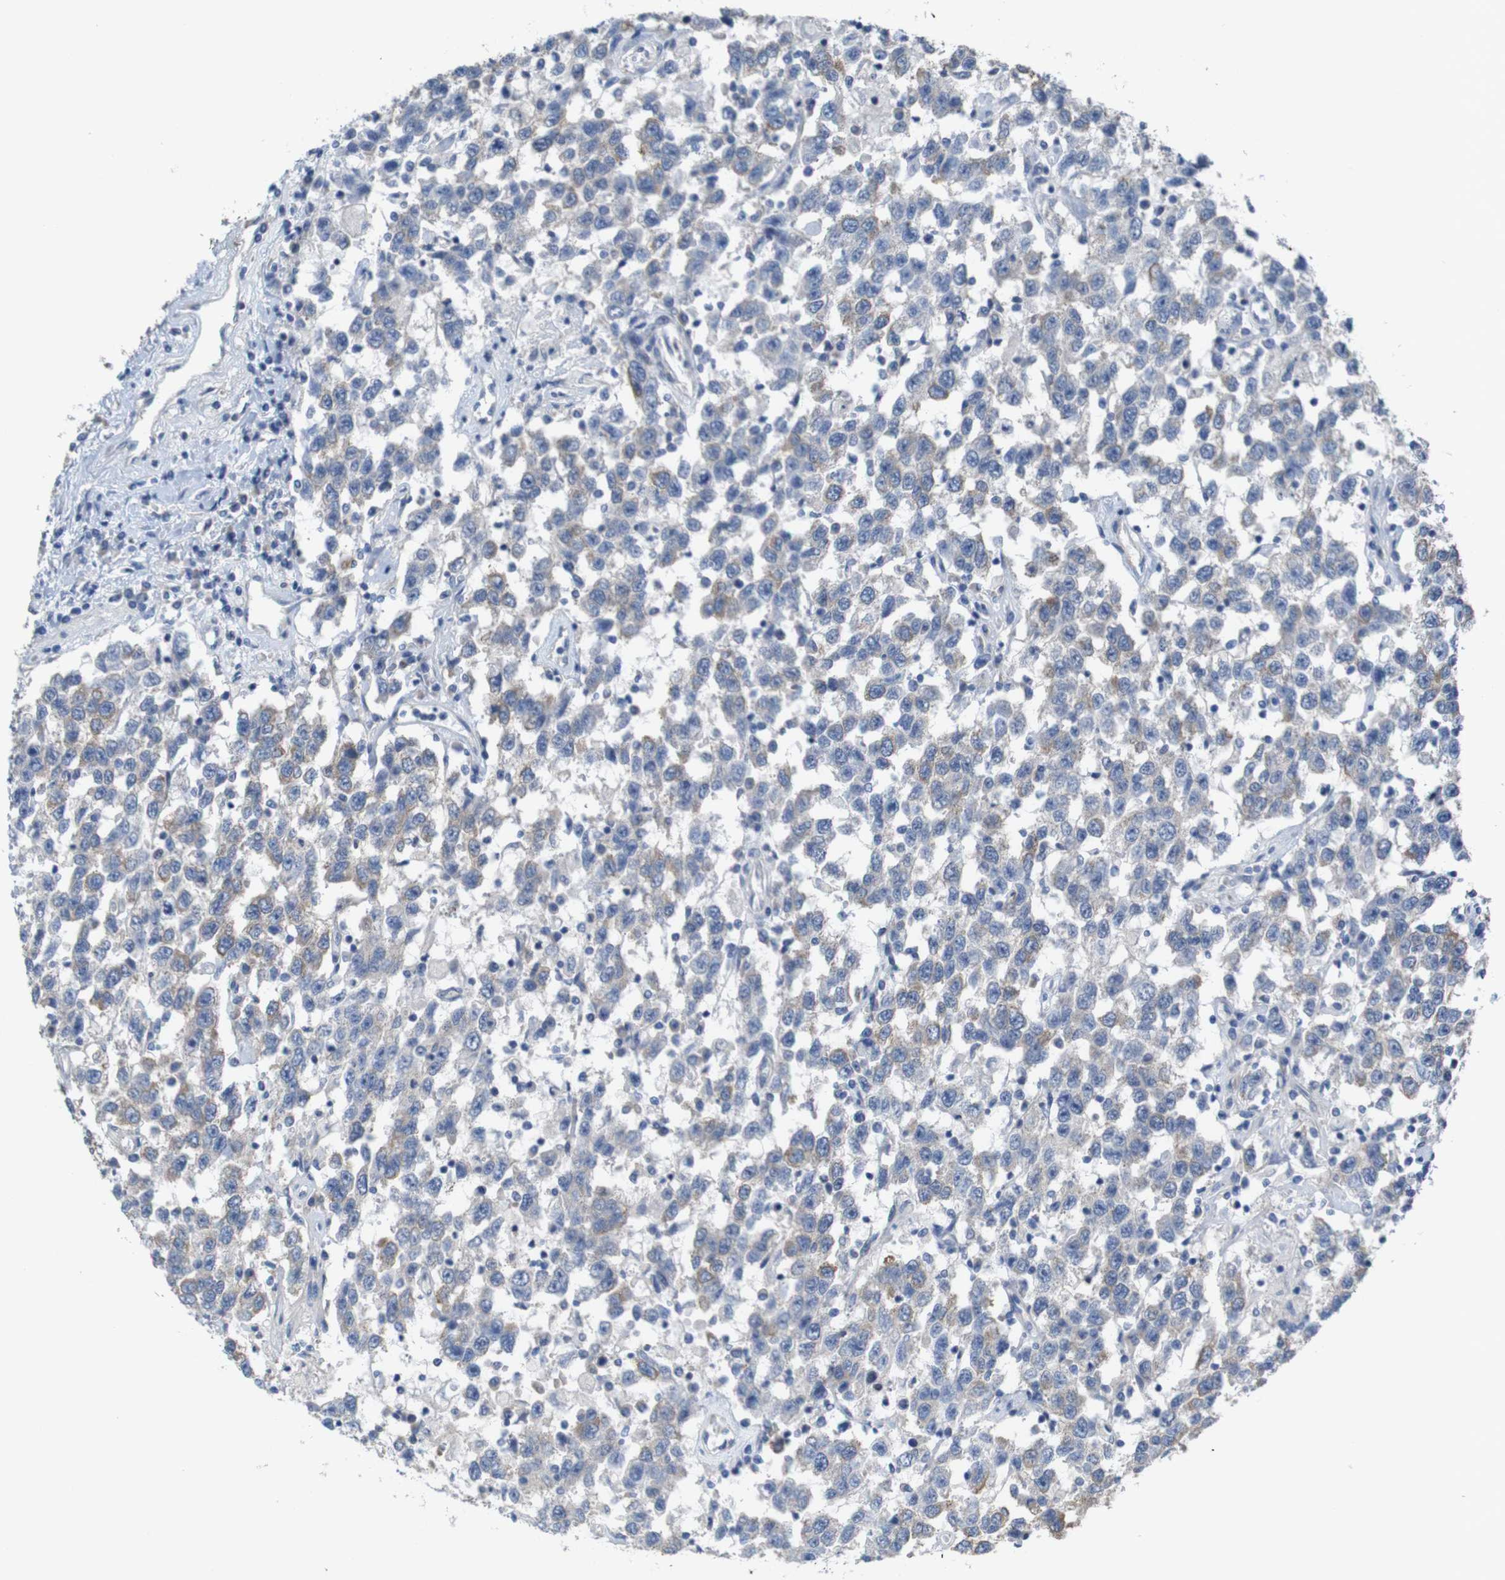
{"staining": {"intensity": "negative", "quantity": "none", "location": "none"}, "tissue": "testis cancer", "cell_type": "Tumor cells", "image_type": "cancer", "snomed": [{"axis": "morphology", "description": "Seminoma, NOS"}, {"axis": "topography", "description": "Testis"}], "caption": "Tumor cells are negative for brown protein staining in testis cancer.", "gene": "MYEOV", "patient": {"sex": "male", "age": 41}}